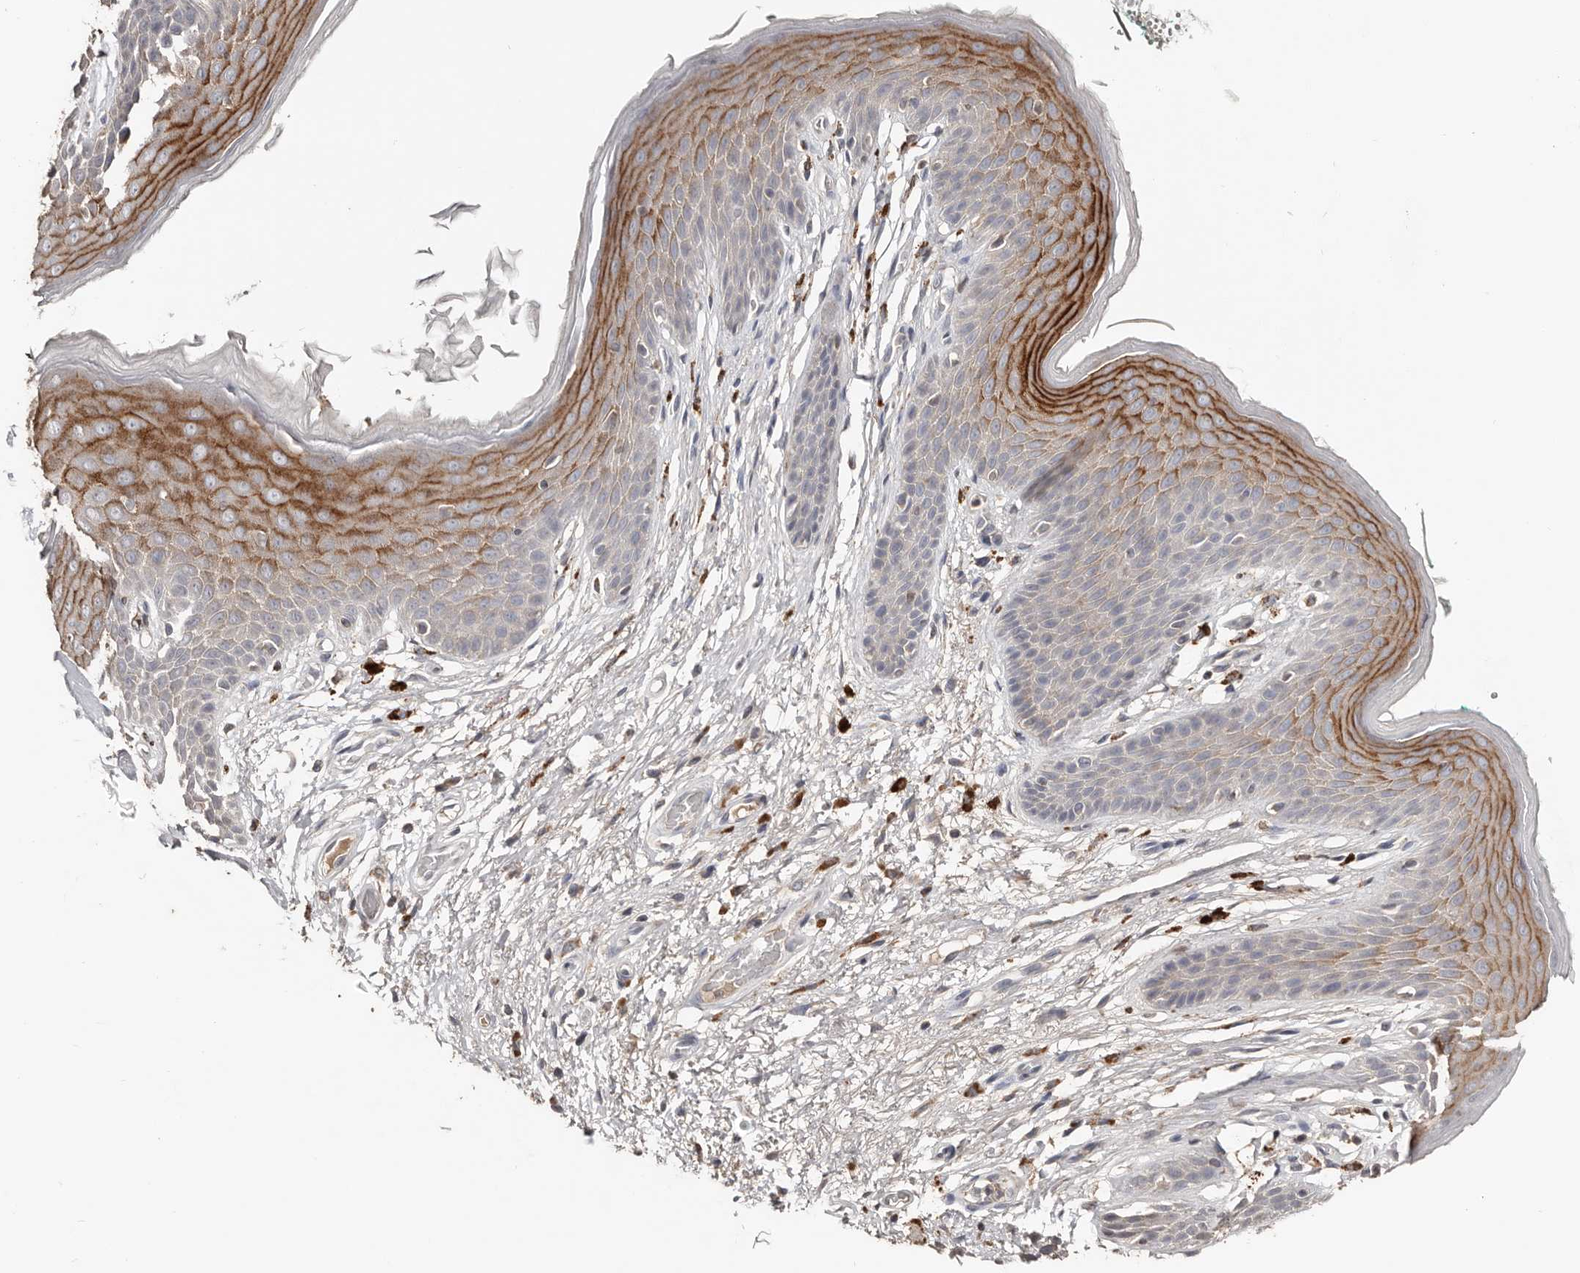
{"staining": {"intensity": "moderate", "quantity": "<25%", "location": "cytoplasmic/membranous"}, "tissue": "skin", "cell_type": "Epidermal cells", "image_type": "normal", "snomed": [{"axis": "morphology", "description": "Normal tissue, NOS"}, {"axis": "topography", "description": "Anal"}], "caption": "High-power microscopy captured an immunohistochemistry micrograph of normal skin, revealing moderate cytoplasmic/membranous staining in approximately <25% of epidermal cells.", "gene": "SLC39A2", "patient": {"sex": "male", "age": 74}}